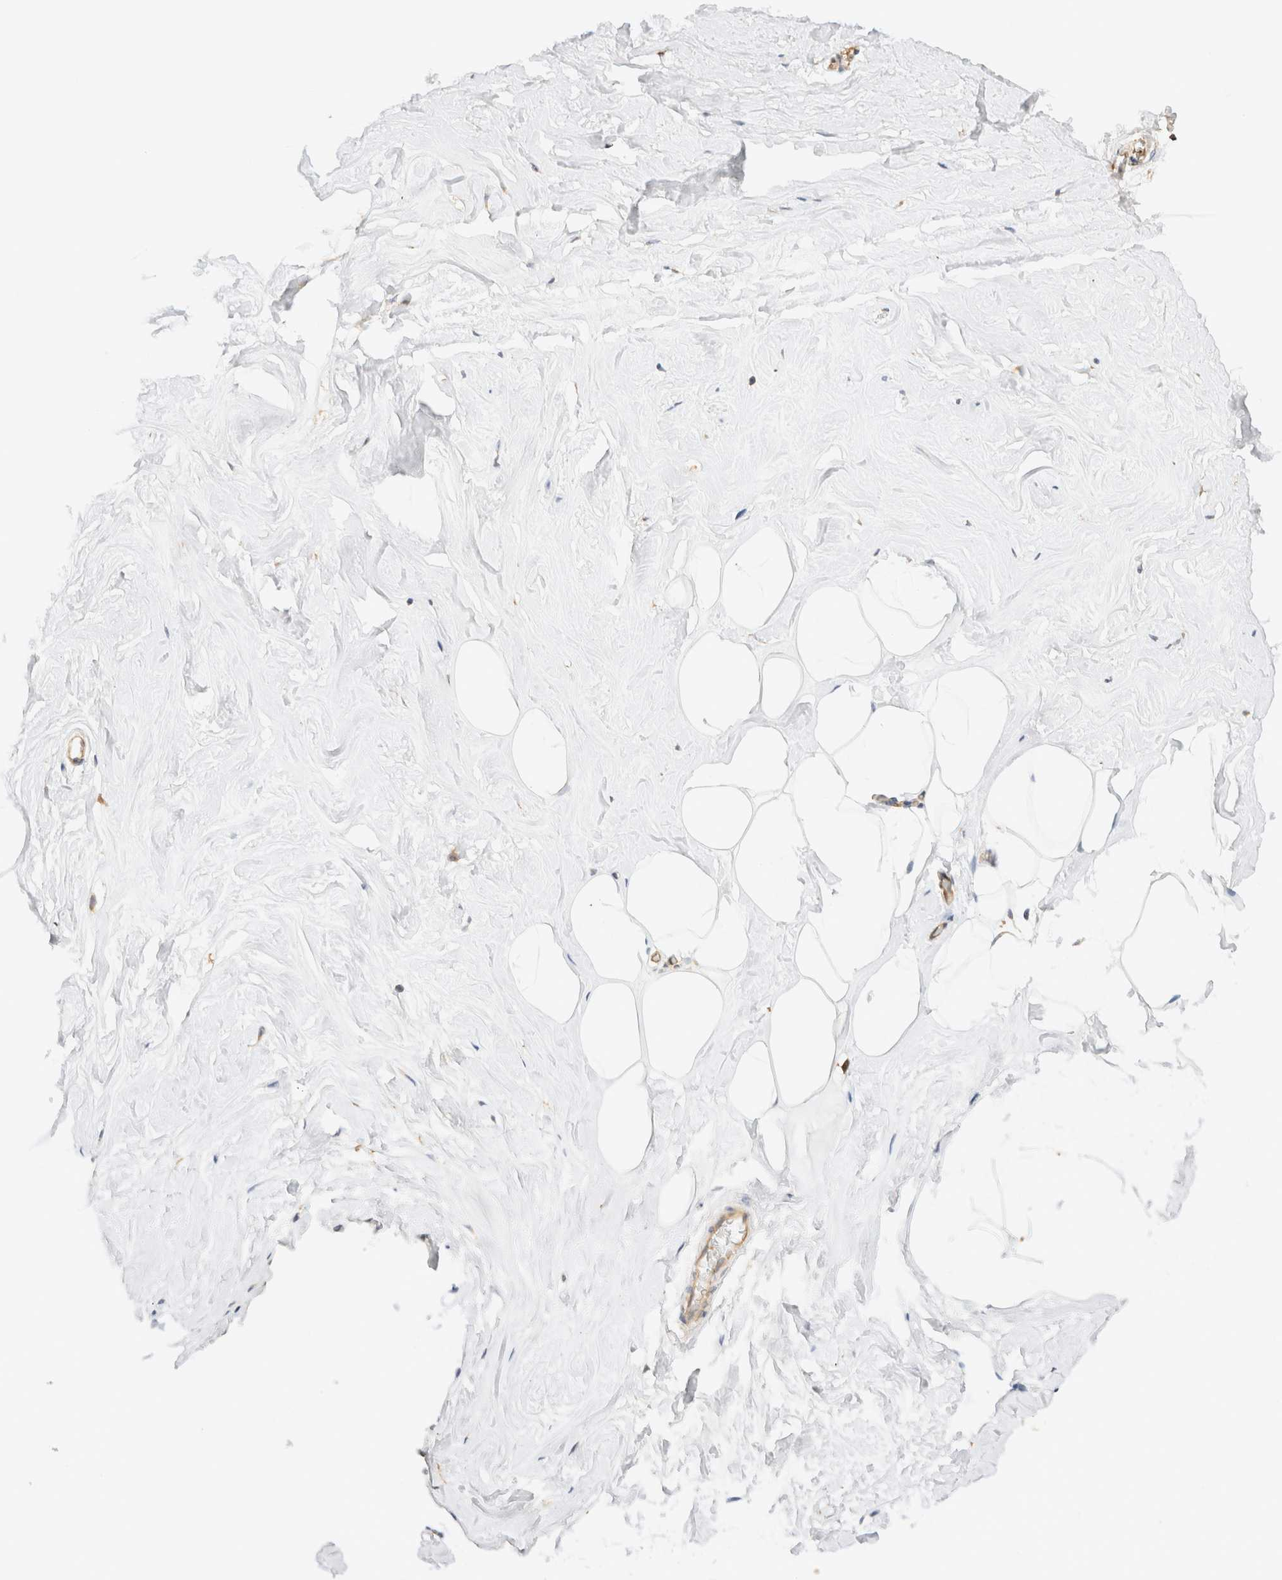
{"staining": {"intensity": "moderate", "quantity": "25%-75%", "location": "cytoplasmic/membranous"}, "tissue": "adipose tissue", "cell_type": "Adipocytes", "image_type": "normal", "snomed": [{"axis": "morphology", "description": "Normal tissue, NOS"}, {"axis": "morphology", "description": "Fibrosis, NOS"}, {"axis": "topography", "description": "Breast"}, {"axis": "topography", "description": "Adipose tissue"}], "caption": "Immunohistochemistry (DAB (3,3'-diaminobenzidine)) staining of unremarkable human adipose tissue reveals moderate cytoplasmic/membranous protein expression in about 25%-75% of adipocytes.", "gene": "RABEP1", "patient": {"sex": "female", "age": 39}}